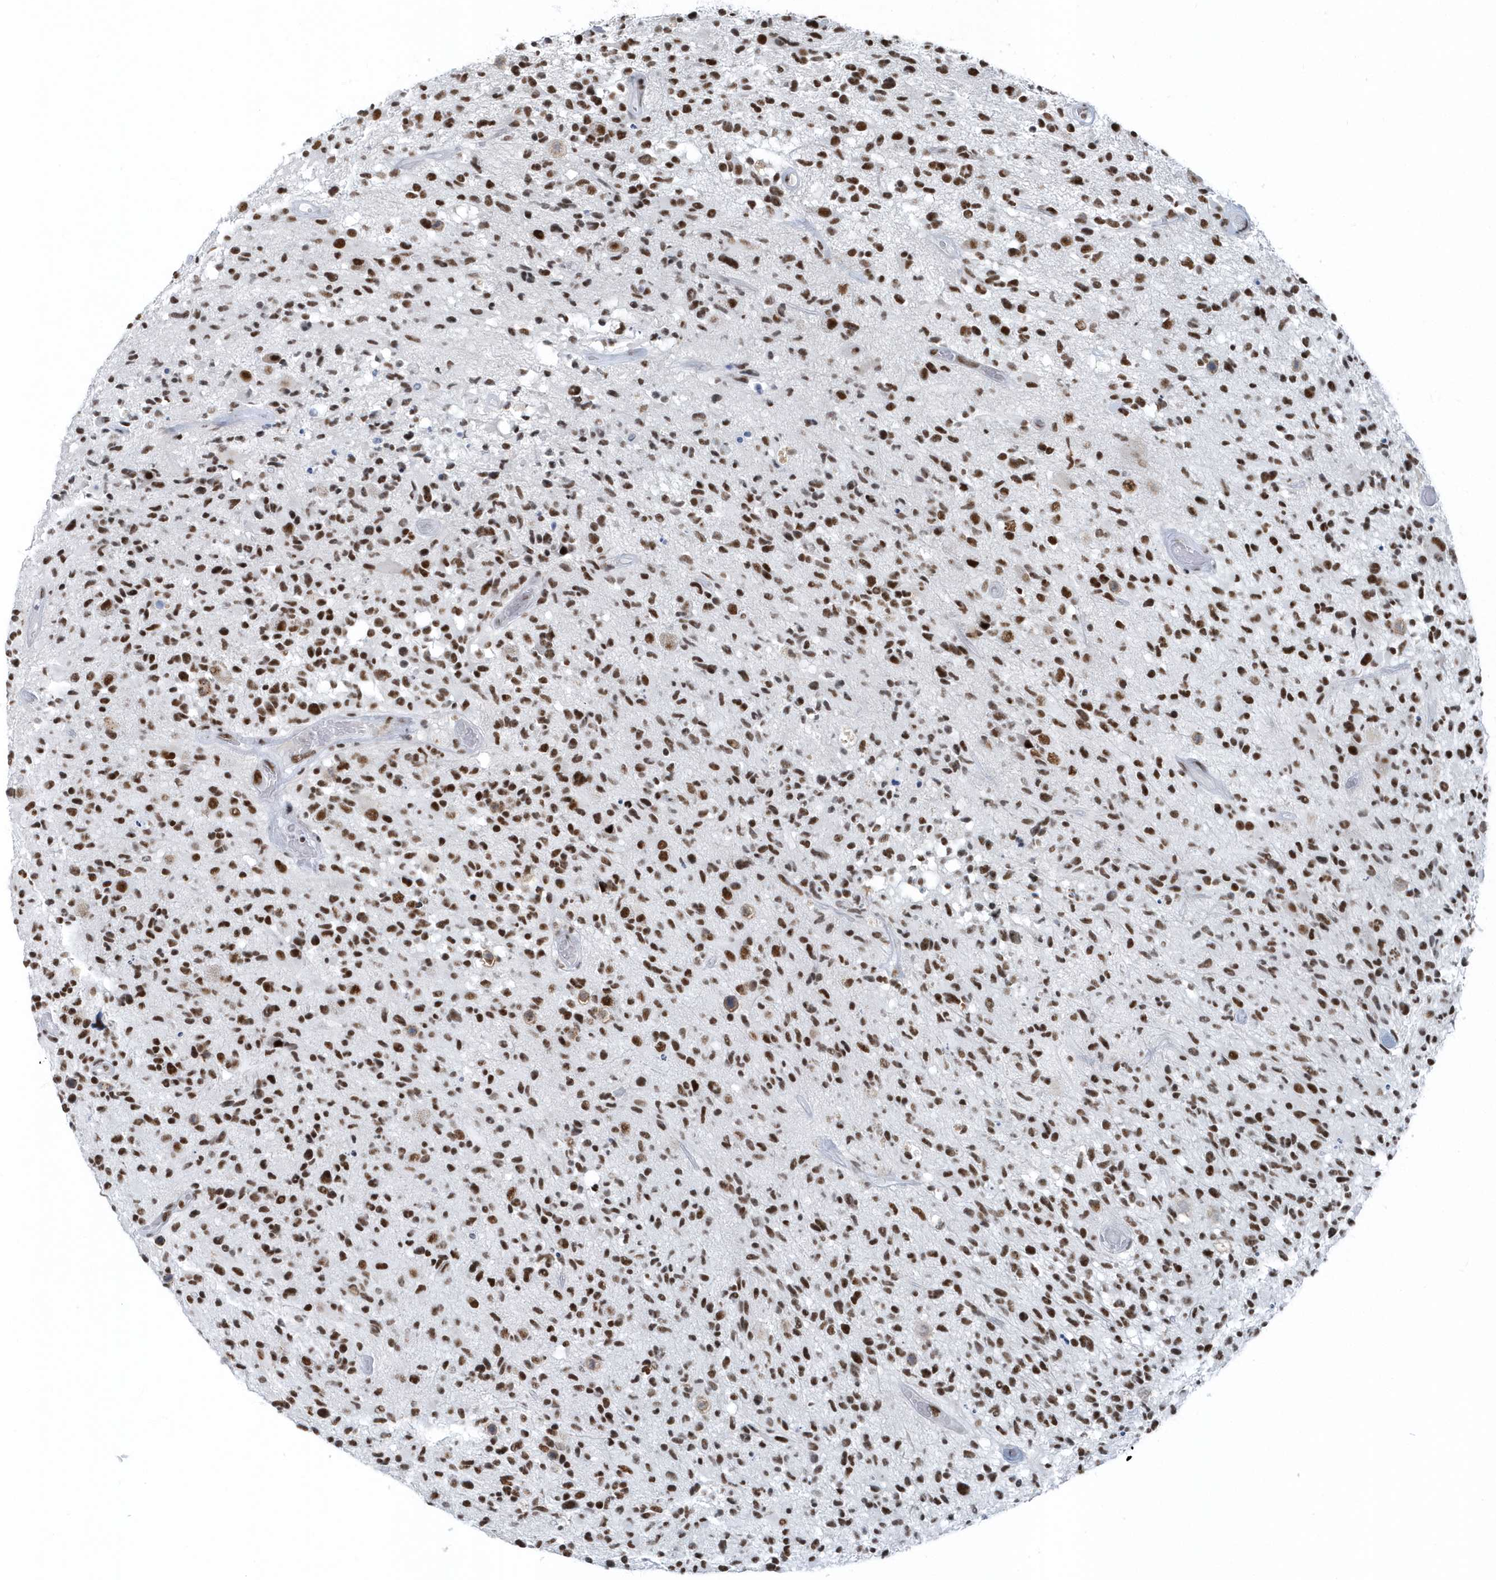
{"staining": {"intensity": "strong", "quantity": ">75%", "location": "nuclear"}, "tissue": "glioma", "cell_type": "Tumor cells", "image_type": "cancer", "snomed": [{"axis": "morphology", "description": "Glioma, malignant, High grade"}, {"axis": "morphology", "description": "Glioblastoma, NOS"}, {"axis": "topography", "description": "Brain"}], "caption": "Immunohistochemistry (IHC) staining of glioblastoma, which exhibits high levels of strong nuclear expression in about >75% of tumor cells indicating strong nuclear protein staining. The staining was performed using DAB (3,3'-diaminobenzidine) (brown) for protein detection and nuclei were counterstained in hematoxylin (blue).", "gene": "FIP1L1", "patient": {"sex": "male", "age": 60}}